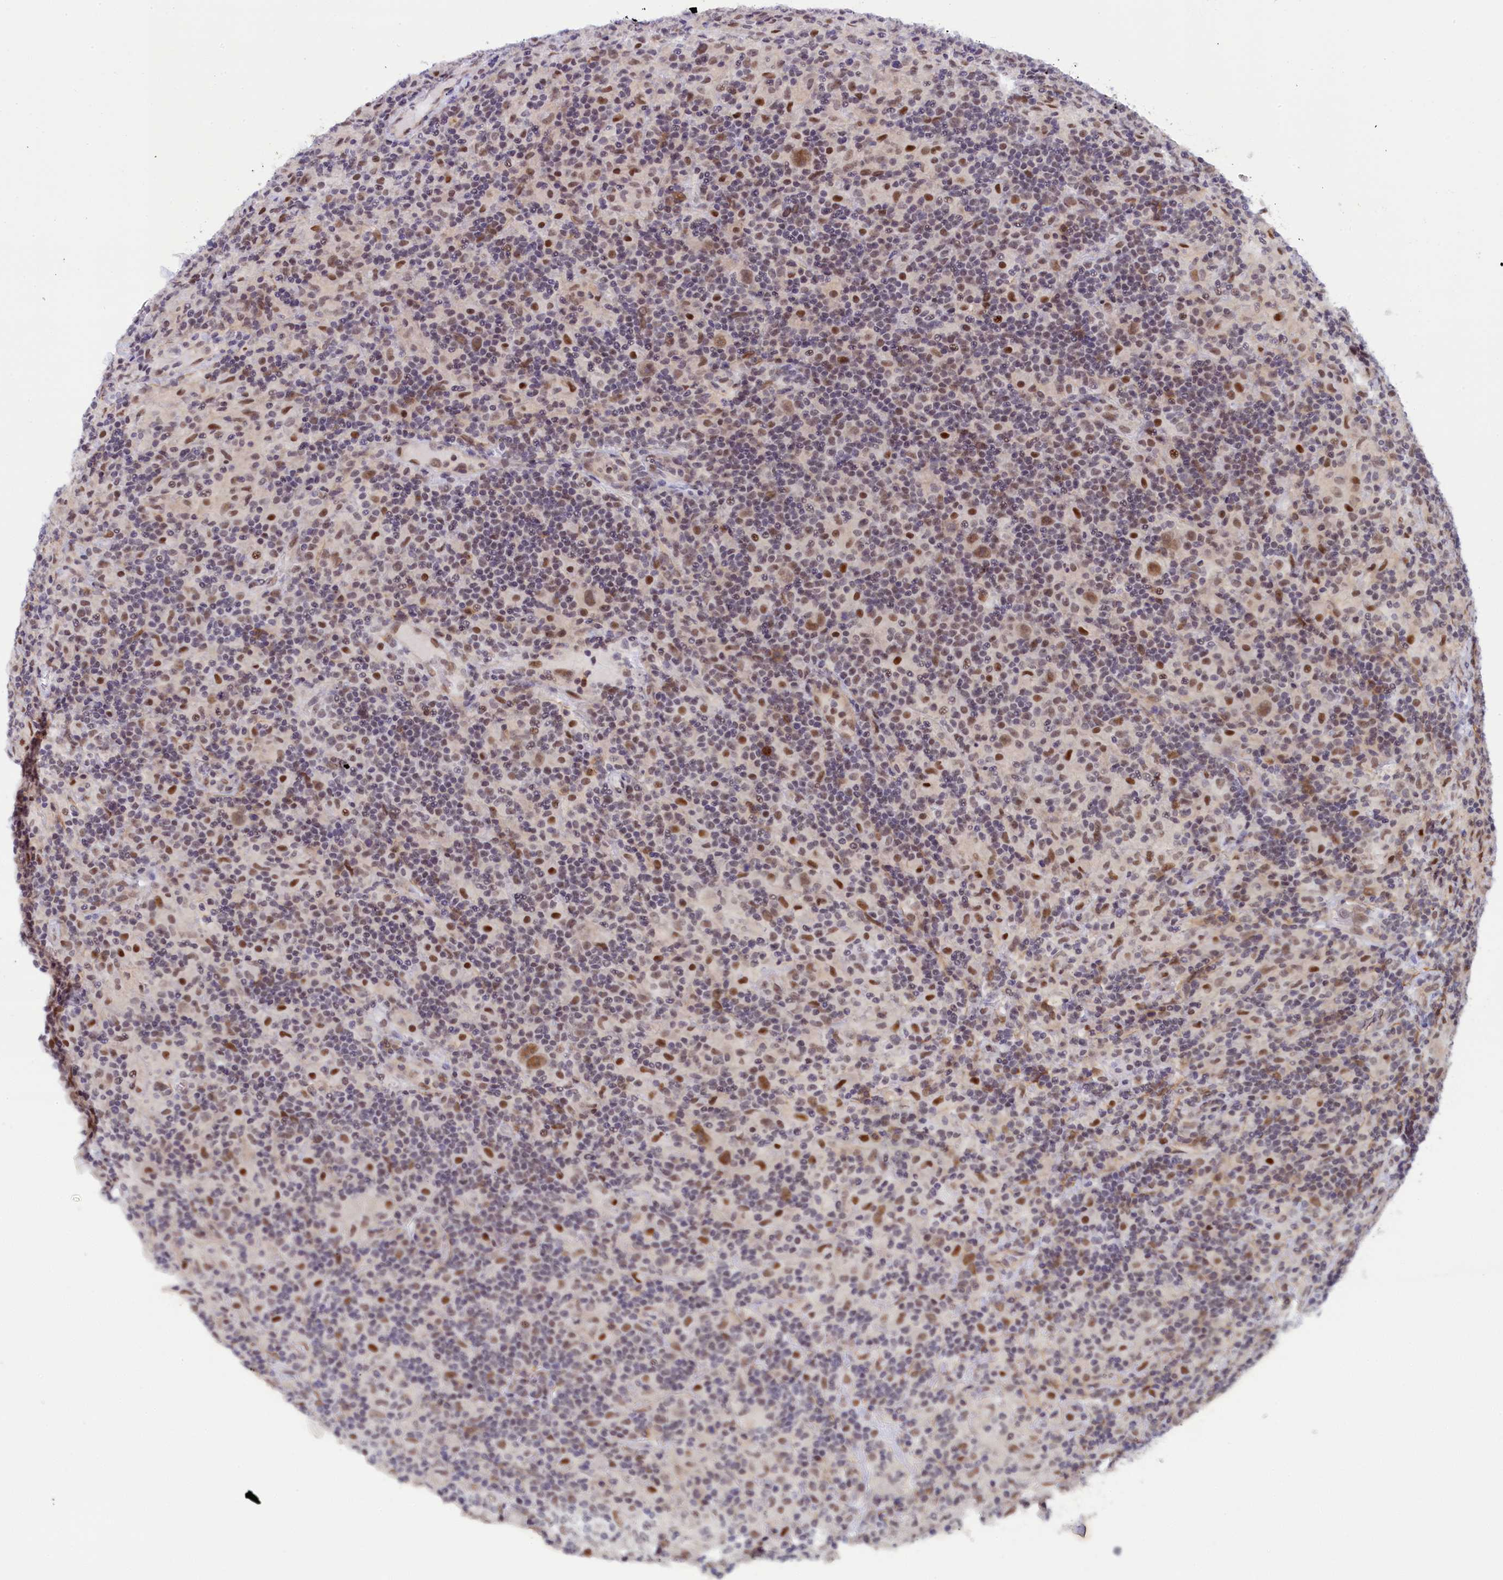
{"staining": {"intensity": "moderate", "quantity": ">75%", "location": "nuclear"}, "tissue": "lymphoma", "cell_type": "Tumor cells", "image_type": "cancer", "snomed": [{"axis": "morphology", "description": "Hodgkin's disease, NOS"}, {"axis": "topography", "description": "Lymph node"}], "caption": "Hodgkin's disease stained with a brown dye reveals moderate nuclear positive staining in about >75% of tumor cells.", "gene": "INTS14", "patient": {"sex": "male", "age": 70}}